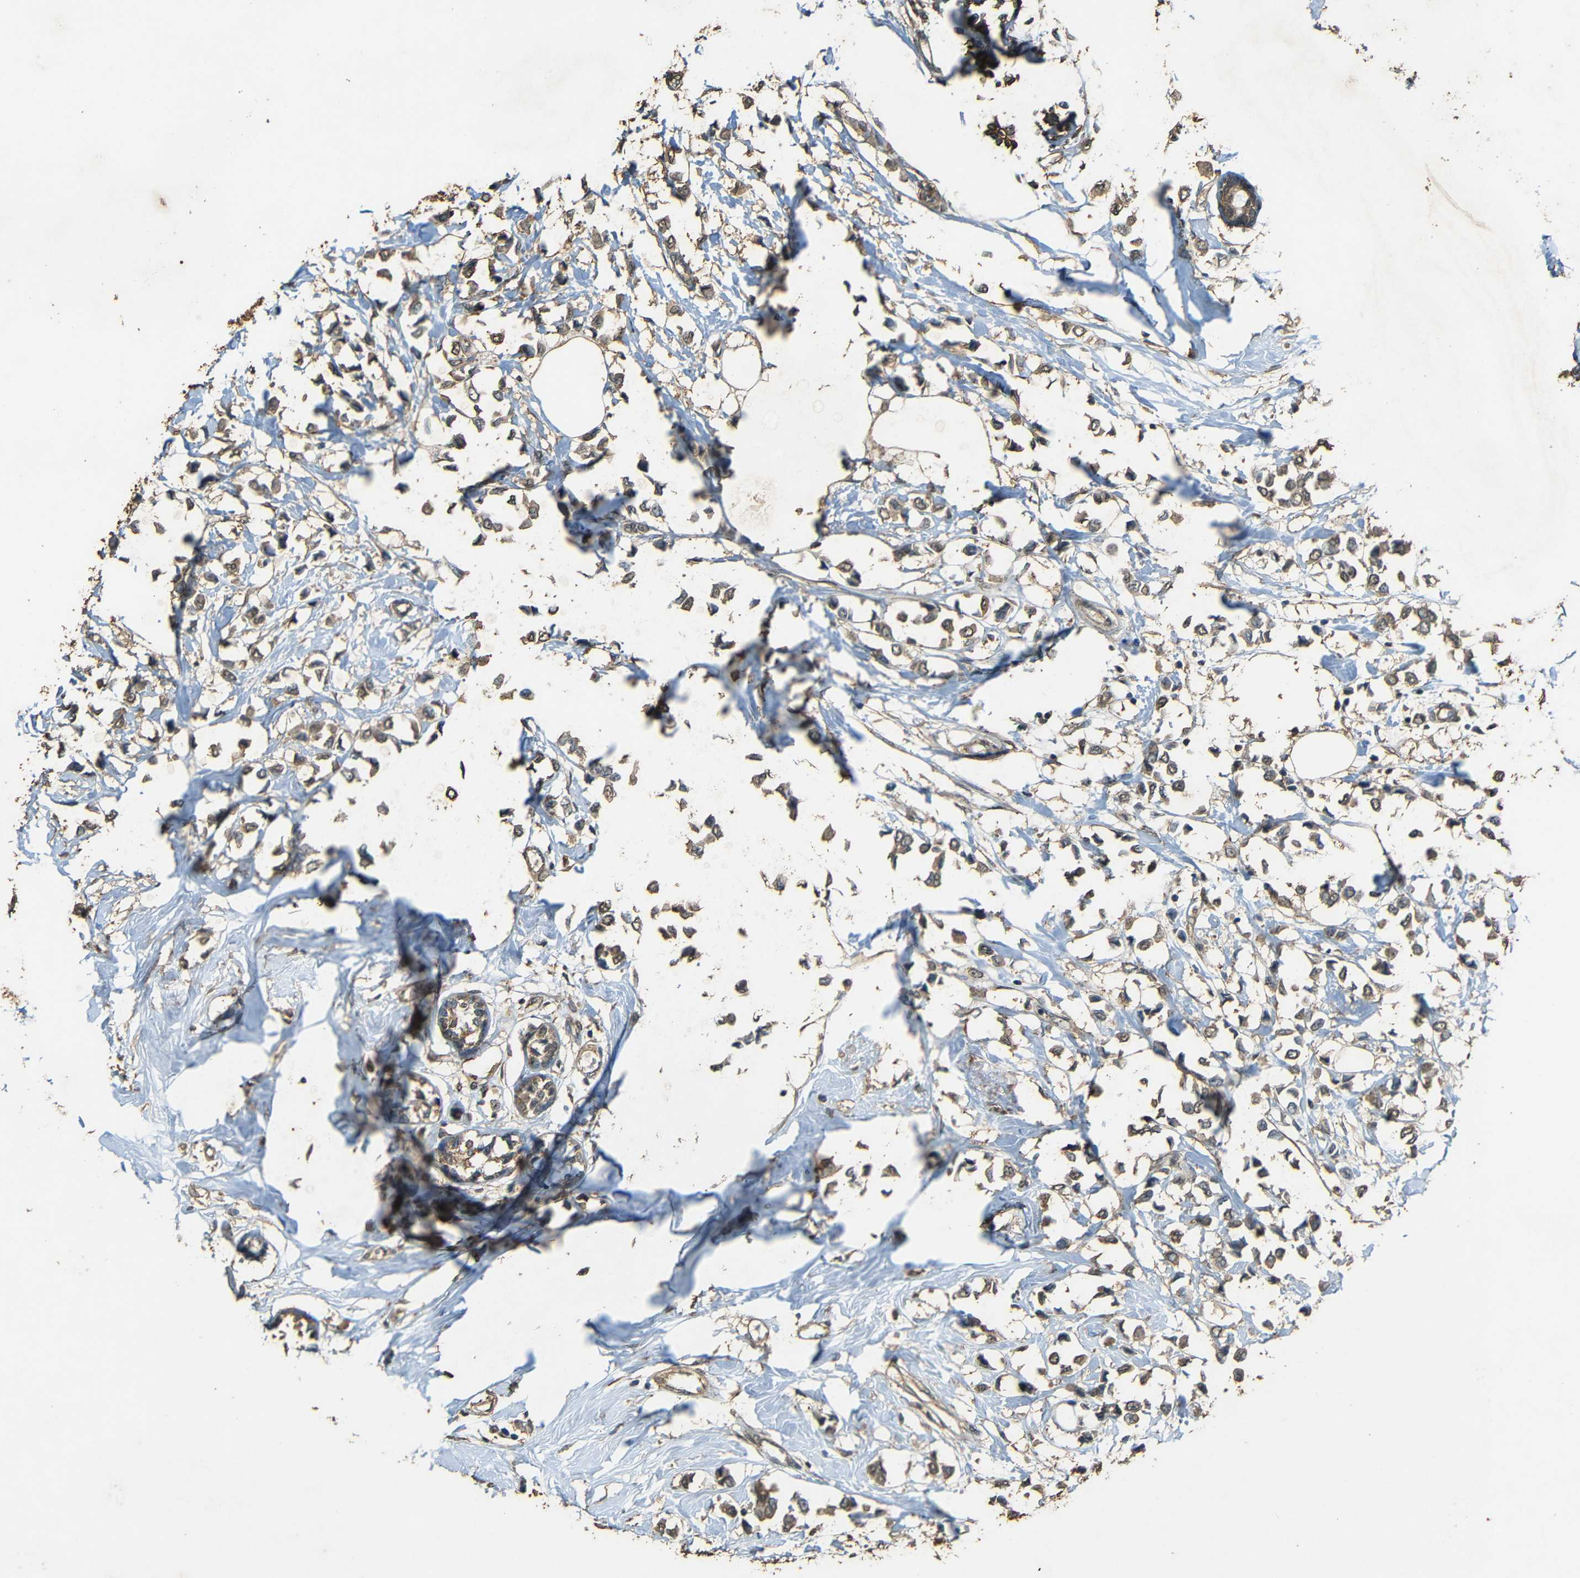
{"staining": {"intensity": "moderate", "quantity": ">75%", "location": "cytoplasmic/membranous"}, "tissue": "breast cancer", "cell_type": "Tumor cells", "image_type": "cancer", "snomed": [{"axis": "morphology", "description": "Lobular carcinoma"}, {"axis": "topography", "description": "Breast"}], "caption": "Human breast lobular carcinoma stained with a protein marker shows moderate staining in tumor cells.", "gene": "PDE5A", "patient": {"sex": "female", "age": 51}}